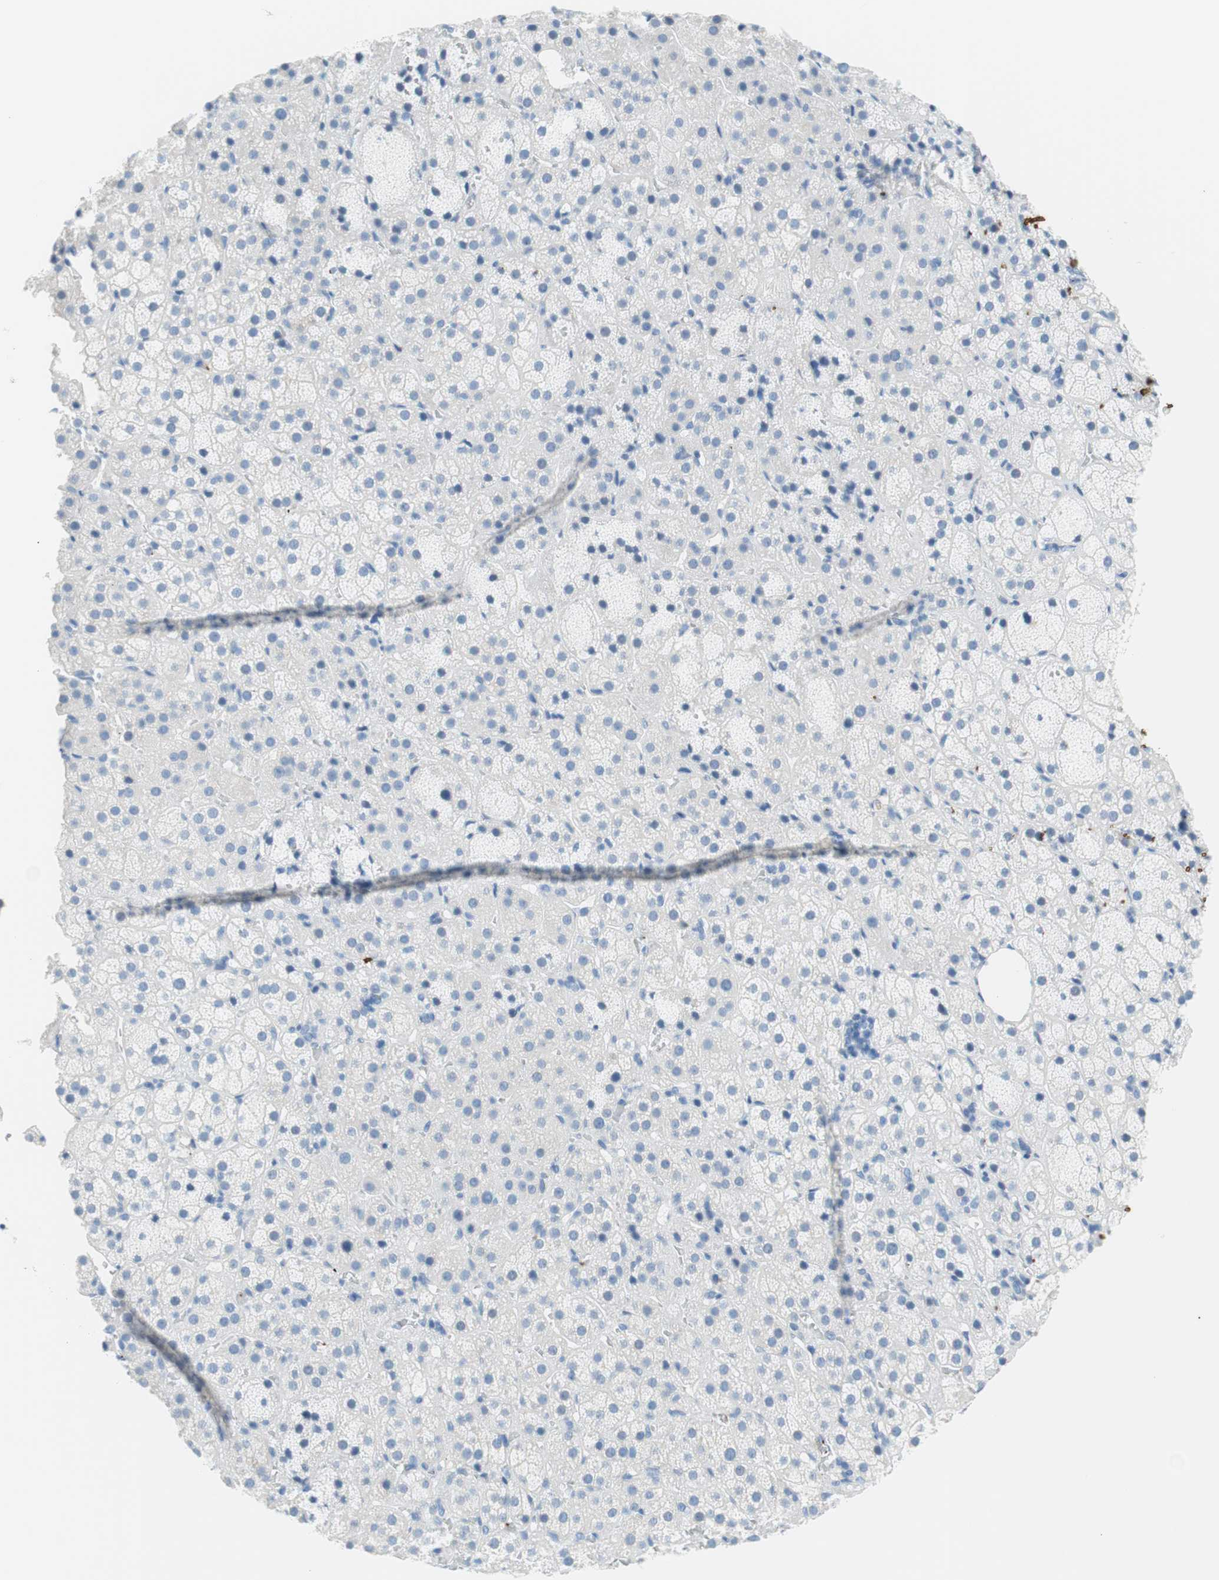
{"staining": {"intensity": "negative", "quantity": "none", "location": "none"}, "tissue": "adrenal gland", "cell_type": "Glandular cells", "image_type": "normal", "snomed": [{"axis": "morphology", "description": "Normal tissue, NOS"}, {"axis": "topography", "description": "Adrenal gland"}], "caption": "Unremarkable adrenal gland was stained to show a protein in brown. There is no significant positivity in glandular cells. Brightfield microscopy of IHC stained with DAB (brown) and hematoxylin (blue), captured at high magnification.", "gene": "MYH1", "patient": {"sex": "female", "age": 57}}